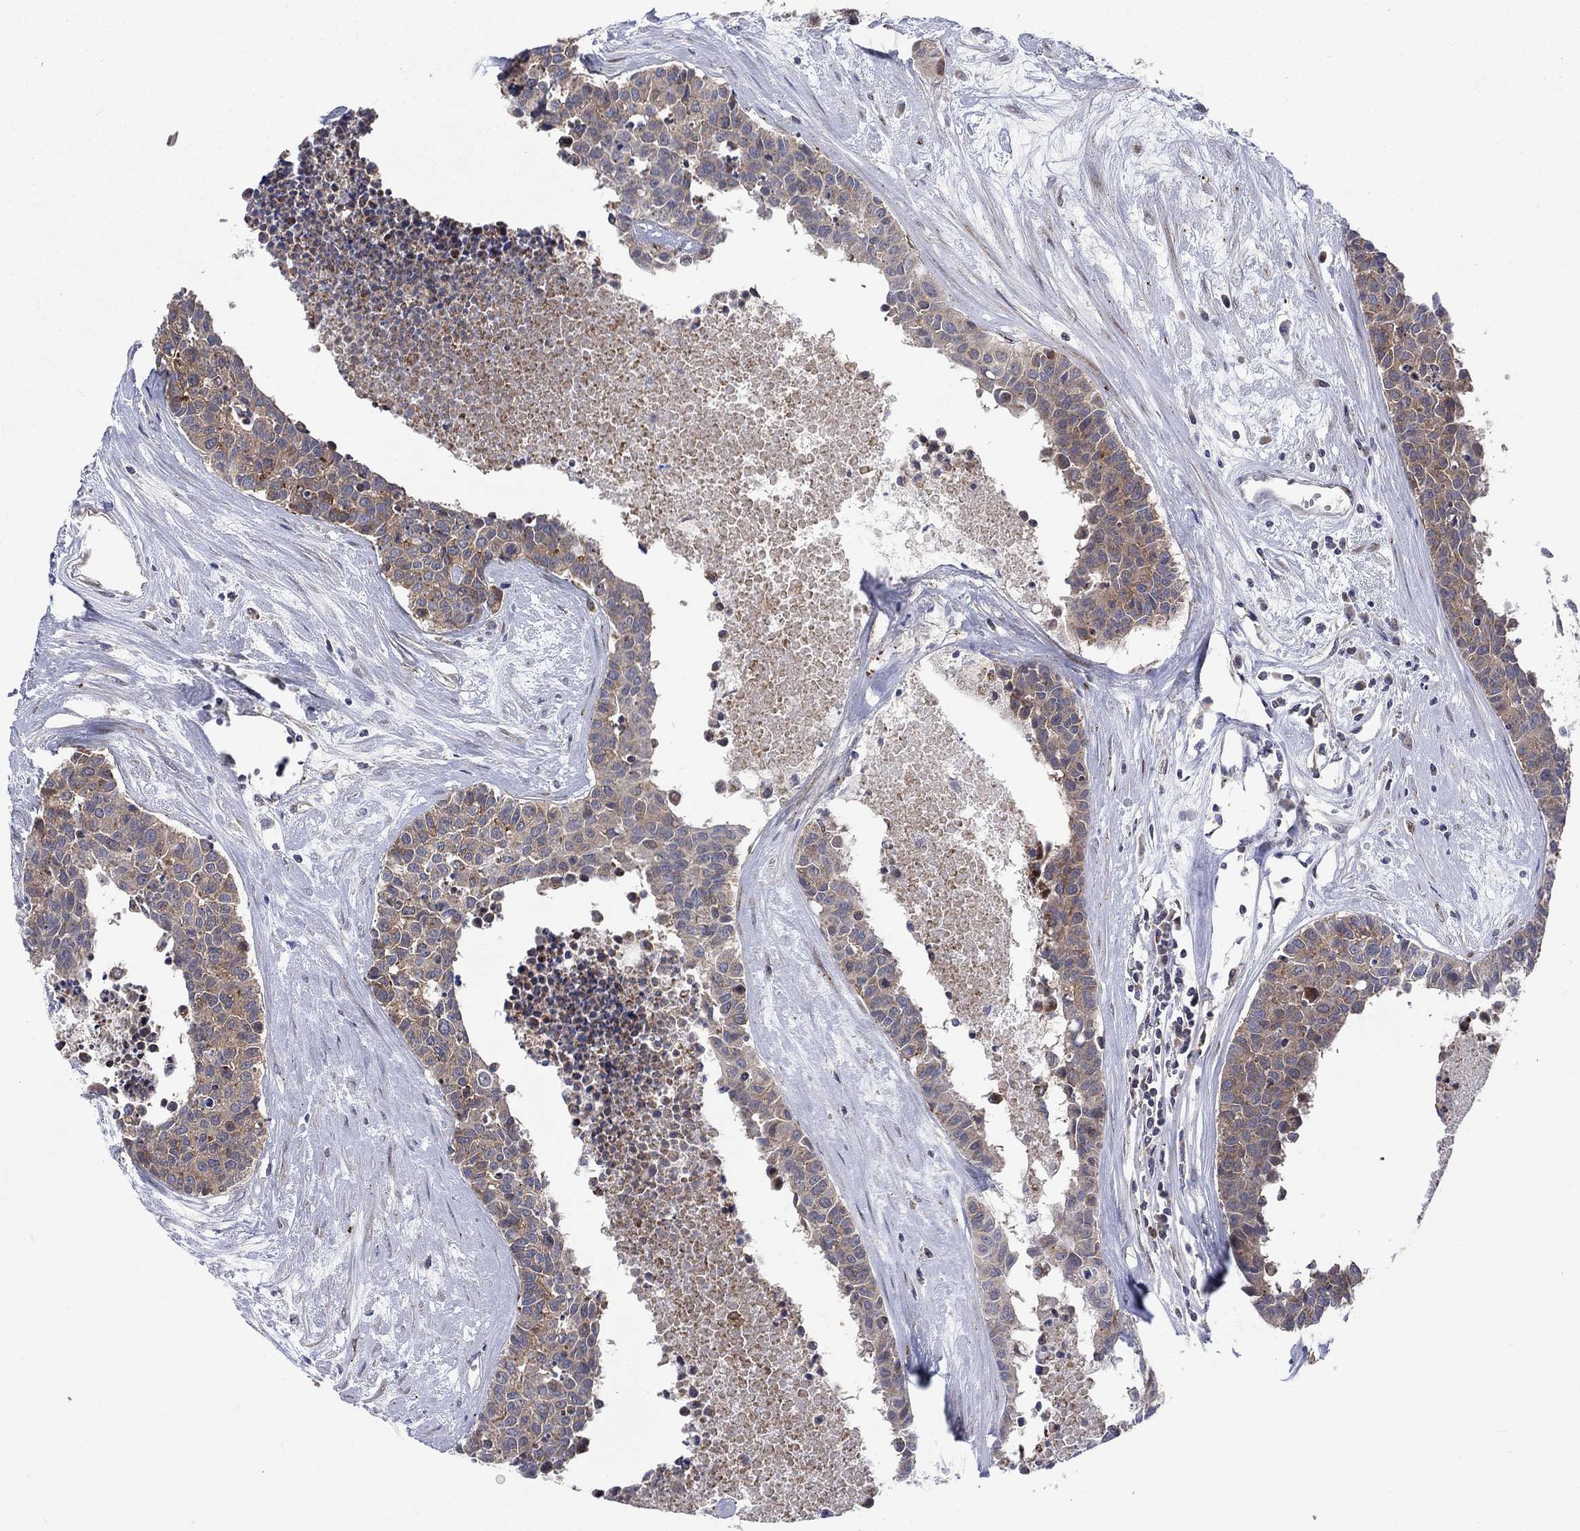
{"staining": {"intensity": "weak", "quantity": ">75%", "location": "cytoplasmic/membranous"}, "tissue": "carcinoid", "cell_type": "Tumor cells", "image_type": "cancer", "snomed": [{"axis": "morphology", "description": "Carcinoid, malignant, NOS"}, {"axis": "topography", "description": "Colon"}], "caption": "The immunohistochemical stain highlights weak cytoplasmic/membranous staining in tumor cells of carcinoid tissue.", "gene": "SLC35F2", "patient": {"sex": "male", "age": 81}}